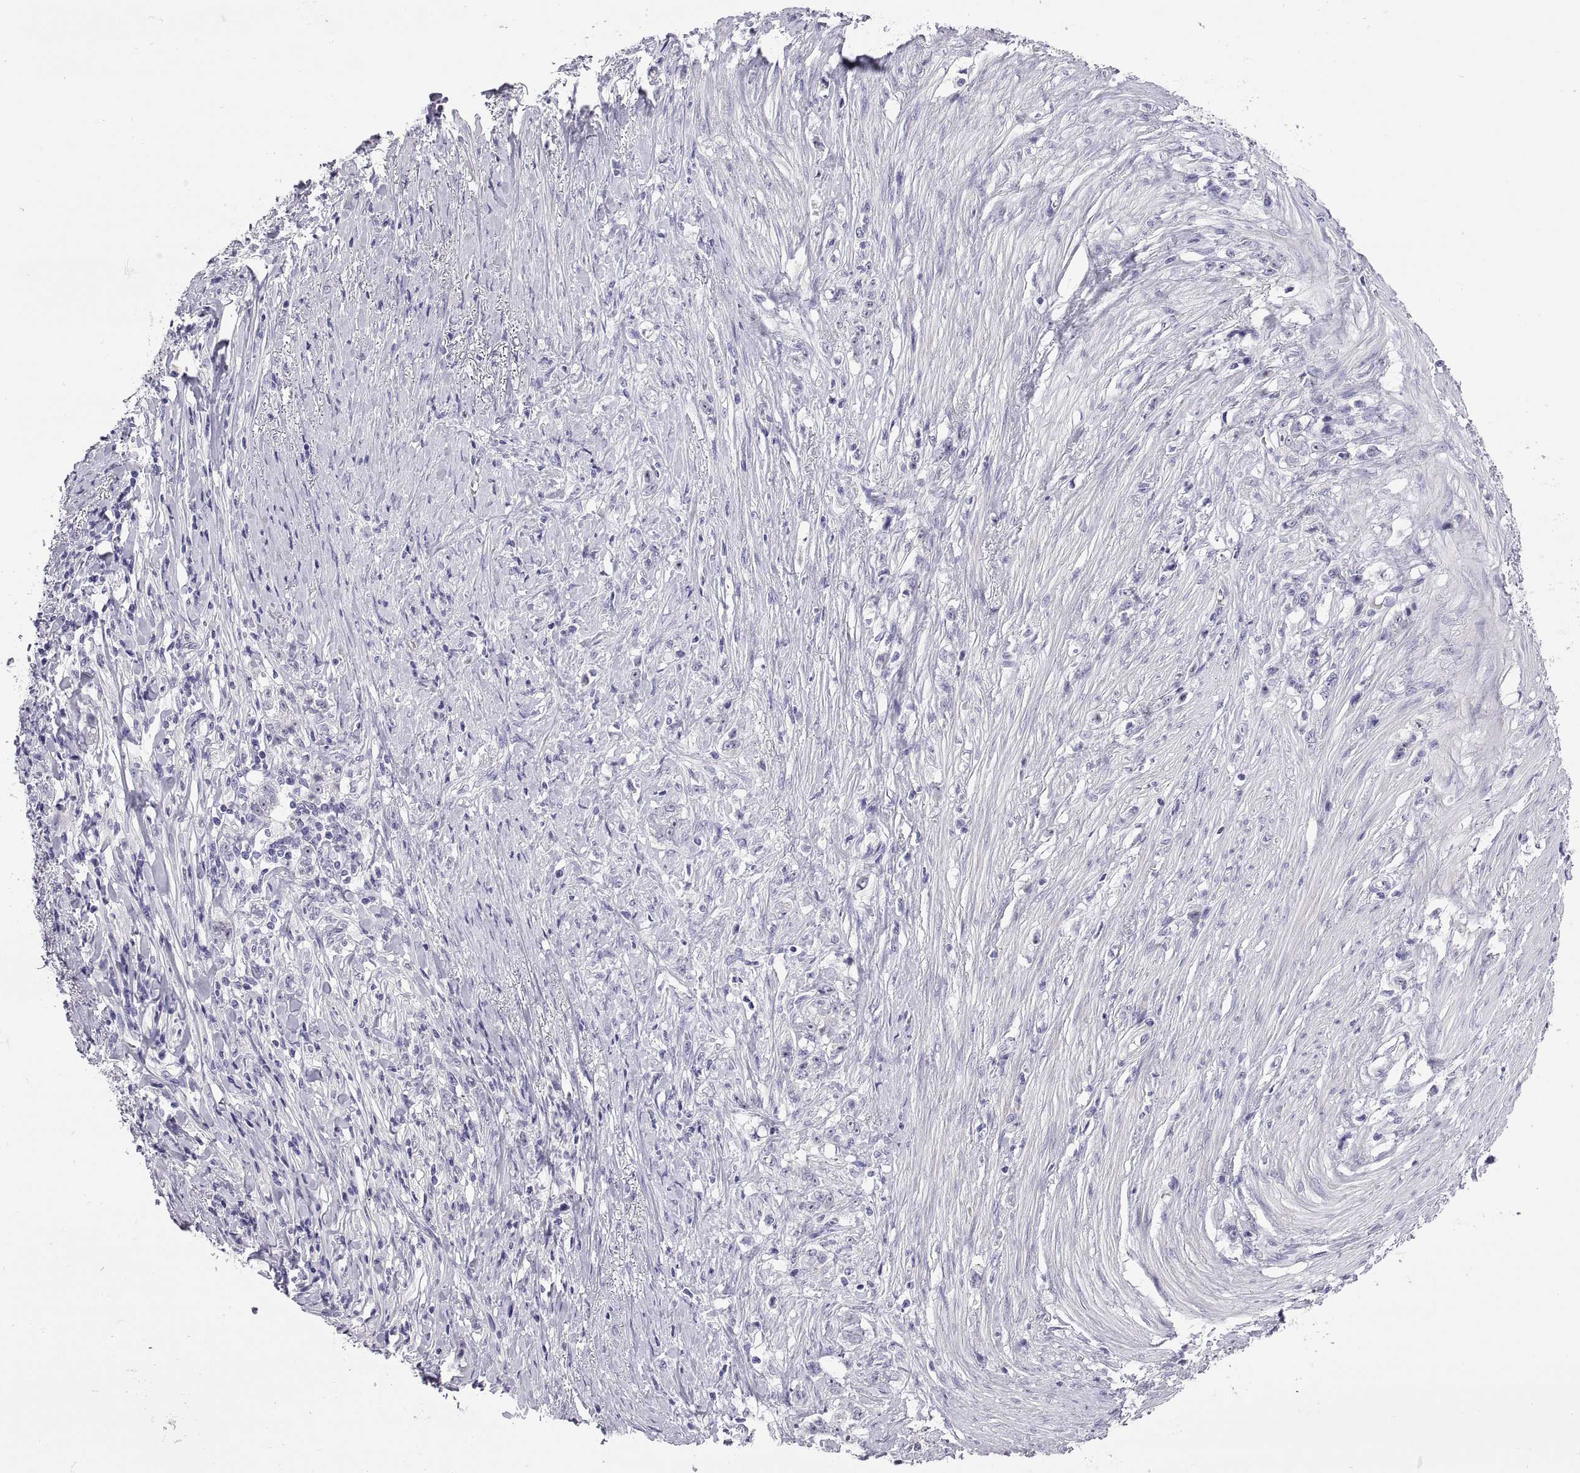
{"staining": {"intensity": "negative", "quantity": "none", "location": "none"}, "tissue": "stomach cancer", "cell_type": "Tumor cells", "image_type": "cancer", "snomed": [{"axis": "morphology", "description": "Adenocarcinoma, NOS"}, {"axis": "topography", "description": "Stomach, lower"}], "caption": "There is no significant positivity in tumor cells of adenocarcinoma (stomach). (DAB (3,3'-diaminobenzidine) IHC visualized using brightfield microscopy, high magnification).", "gene": "VSX2", "patient": {"sex": "male", "age": 88}}